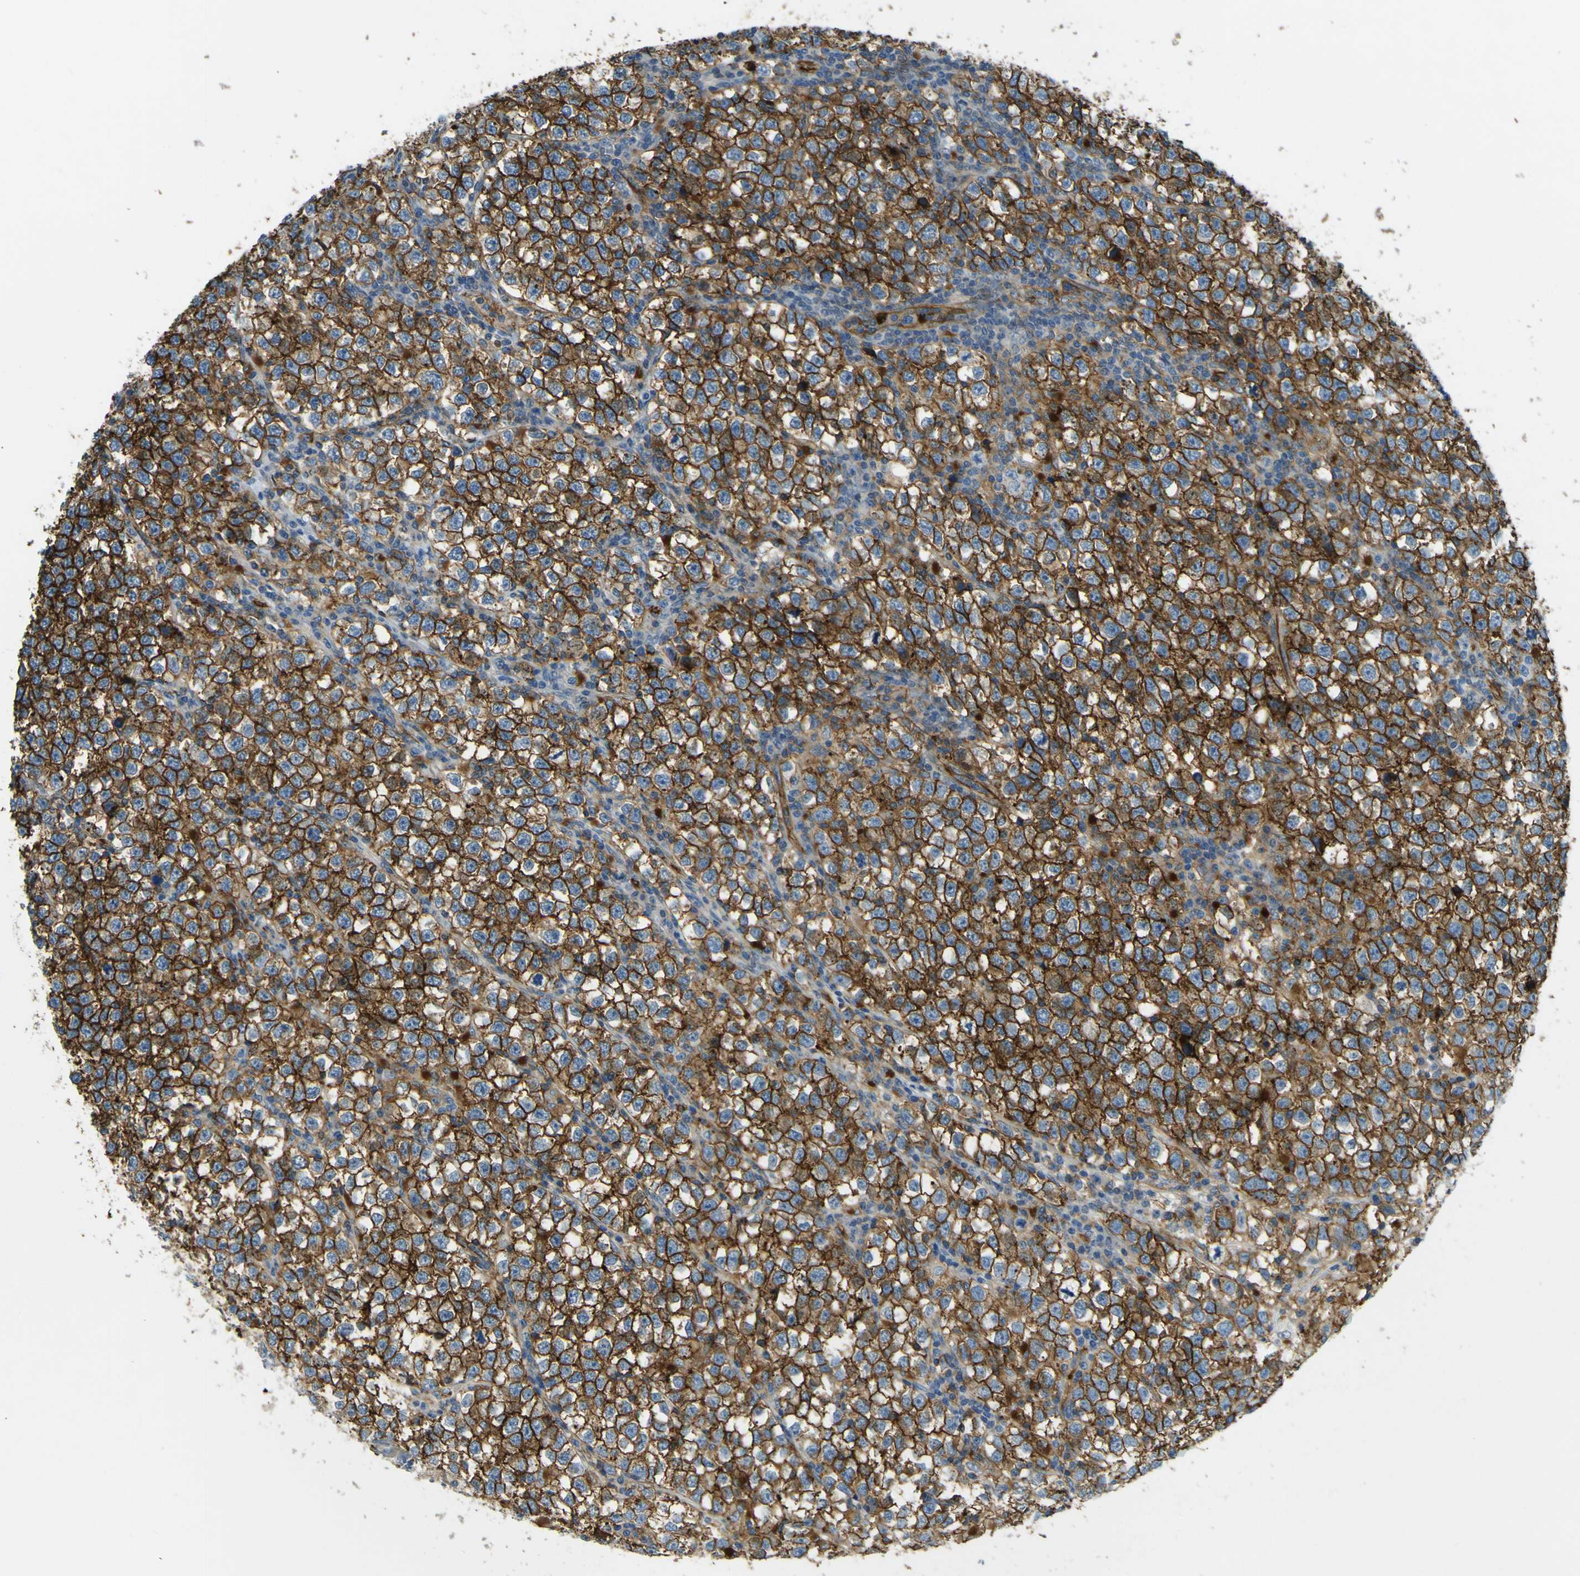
{"staining": {"intensity": "strong", "quantity": ">75%", "location": "cytoplasmic/membranous"}, "tissue": "testis cancer", "cell_type": "Tumor cells", "image_type": "cancer", "snomed": [{"axis": "morphology", "description": "Normal tissue, NOS"}, {"axis": "morphology", "description": "Seminoma, NOS"}, {"axis": "topography", "description": "Testis"}], "caption": "High-power microscopy captured an IHC image of testis seminoma, revealing strong cytoplasmic/membranous expression in about >75% of tumor cells. Using DAB (3,3'-diaminobenzidine) (brown) and hematoxylin (blue) stains, captured at high magnification using brightfield microscopy.", "gene": "PLXDC1", "patient": {"sex": "male", "age": 43}}